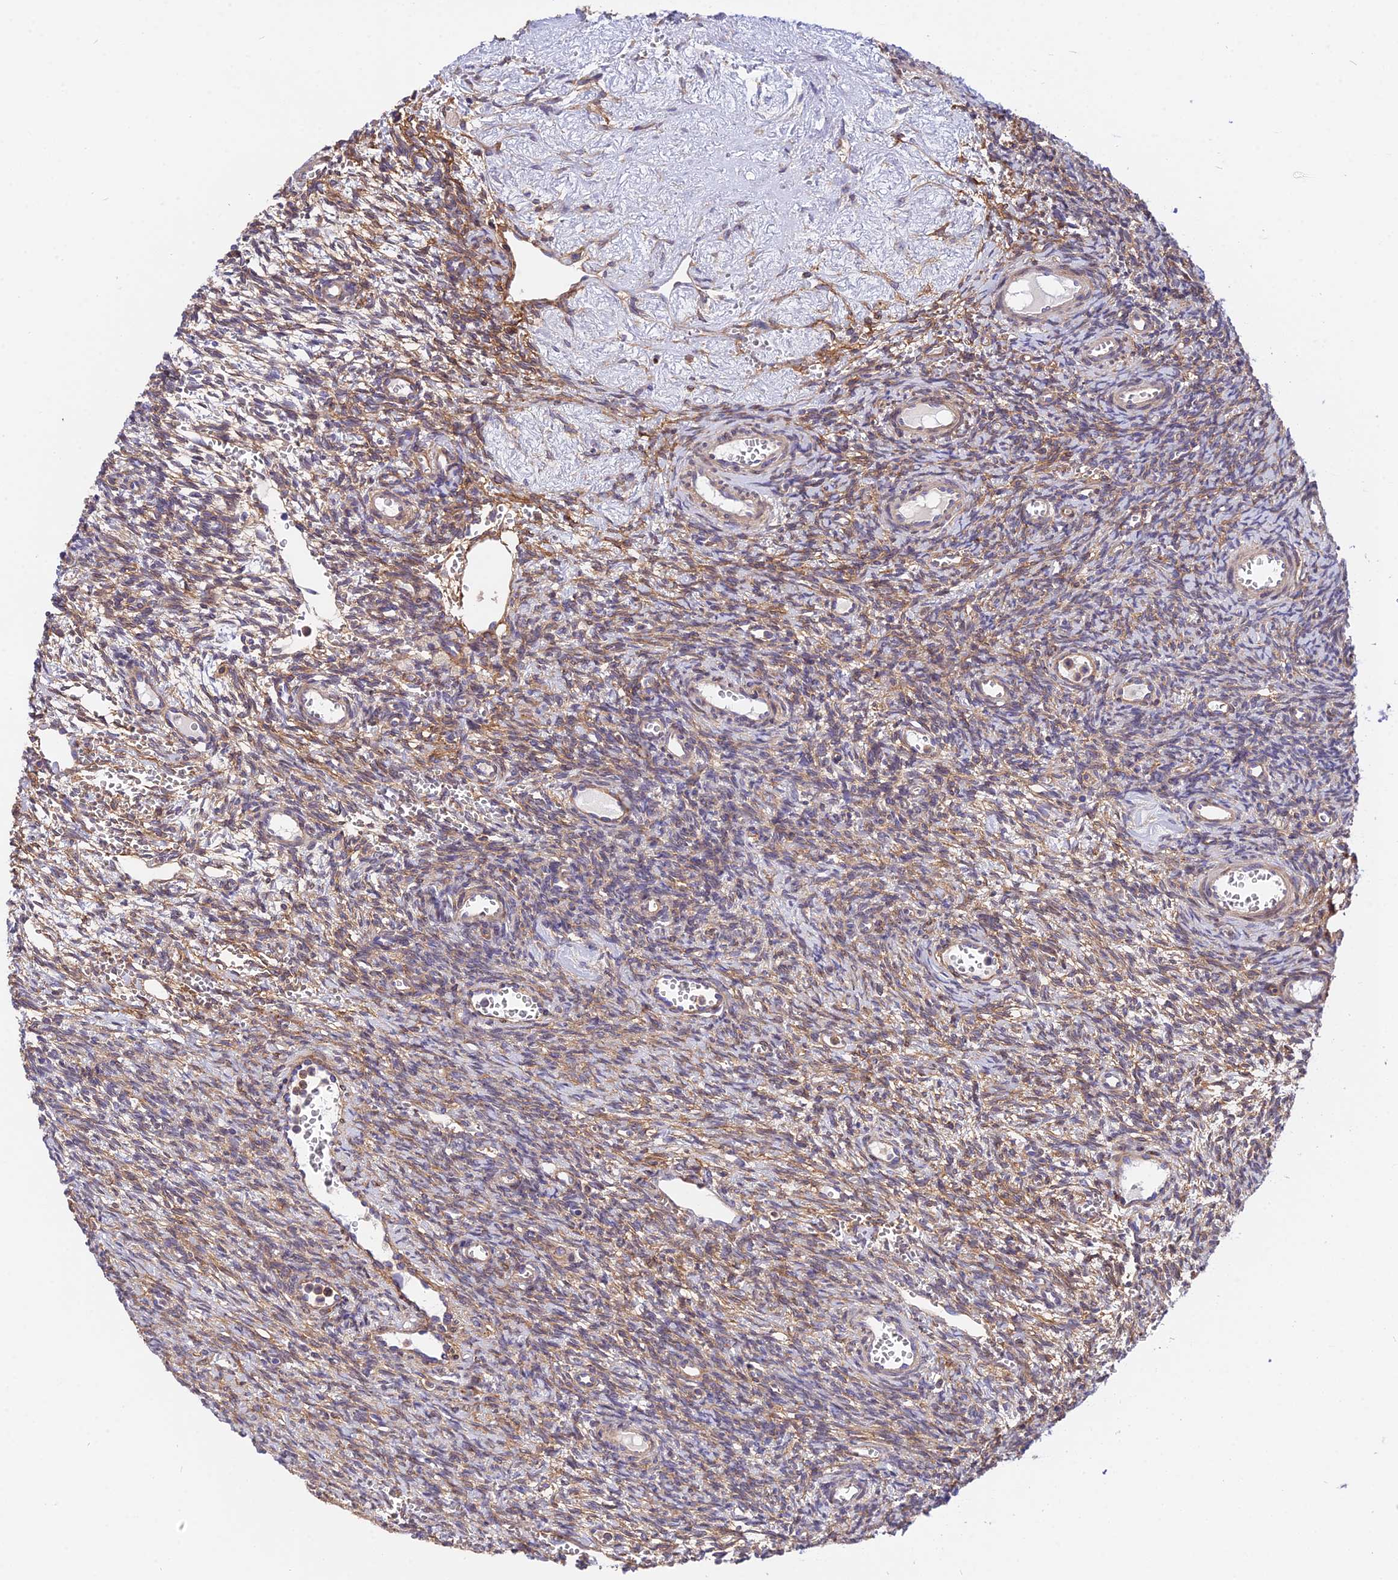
{"staining": {"intensity": "moderate", "quantity": "25%-75%", "location": "cytoplasmic/membranous"}, "tissue": "ovary", "cell_type": "Ovarian stroma cells", "image_type": "normal", "snomed": [{"axis": "morphology", "description": "Normal tissue, NOS"}, {"axis": "topography", "description": "Ovary"}], "caption": "Moderate cytoplasmic/membranous expression is seen in approximately 25%-75% of ovarian stroma cells in benign ovary.", "gene": "TRIM43B", "patient": {"sex": "female", "age": 39}}